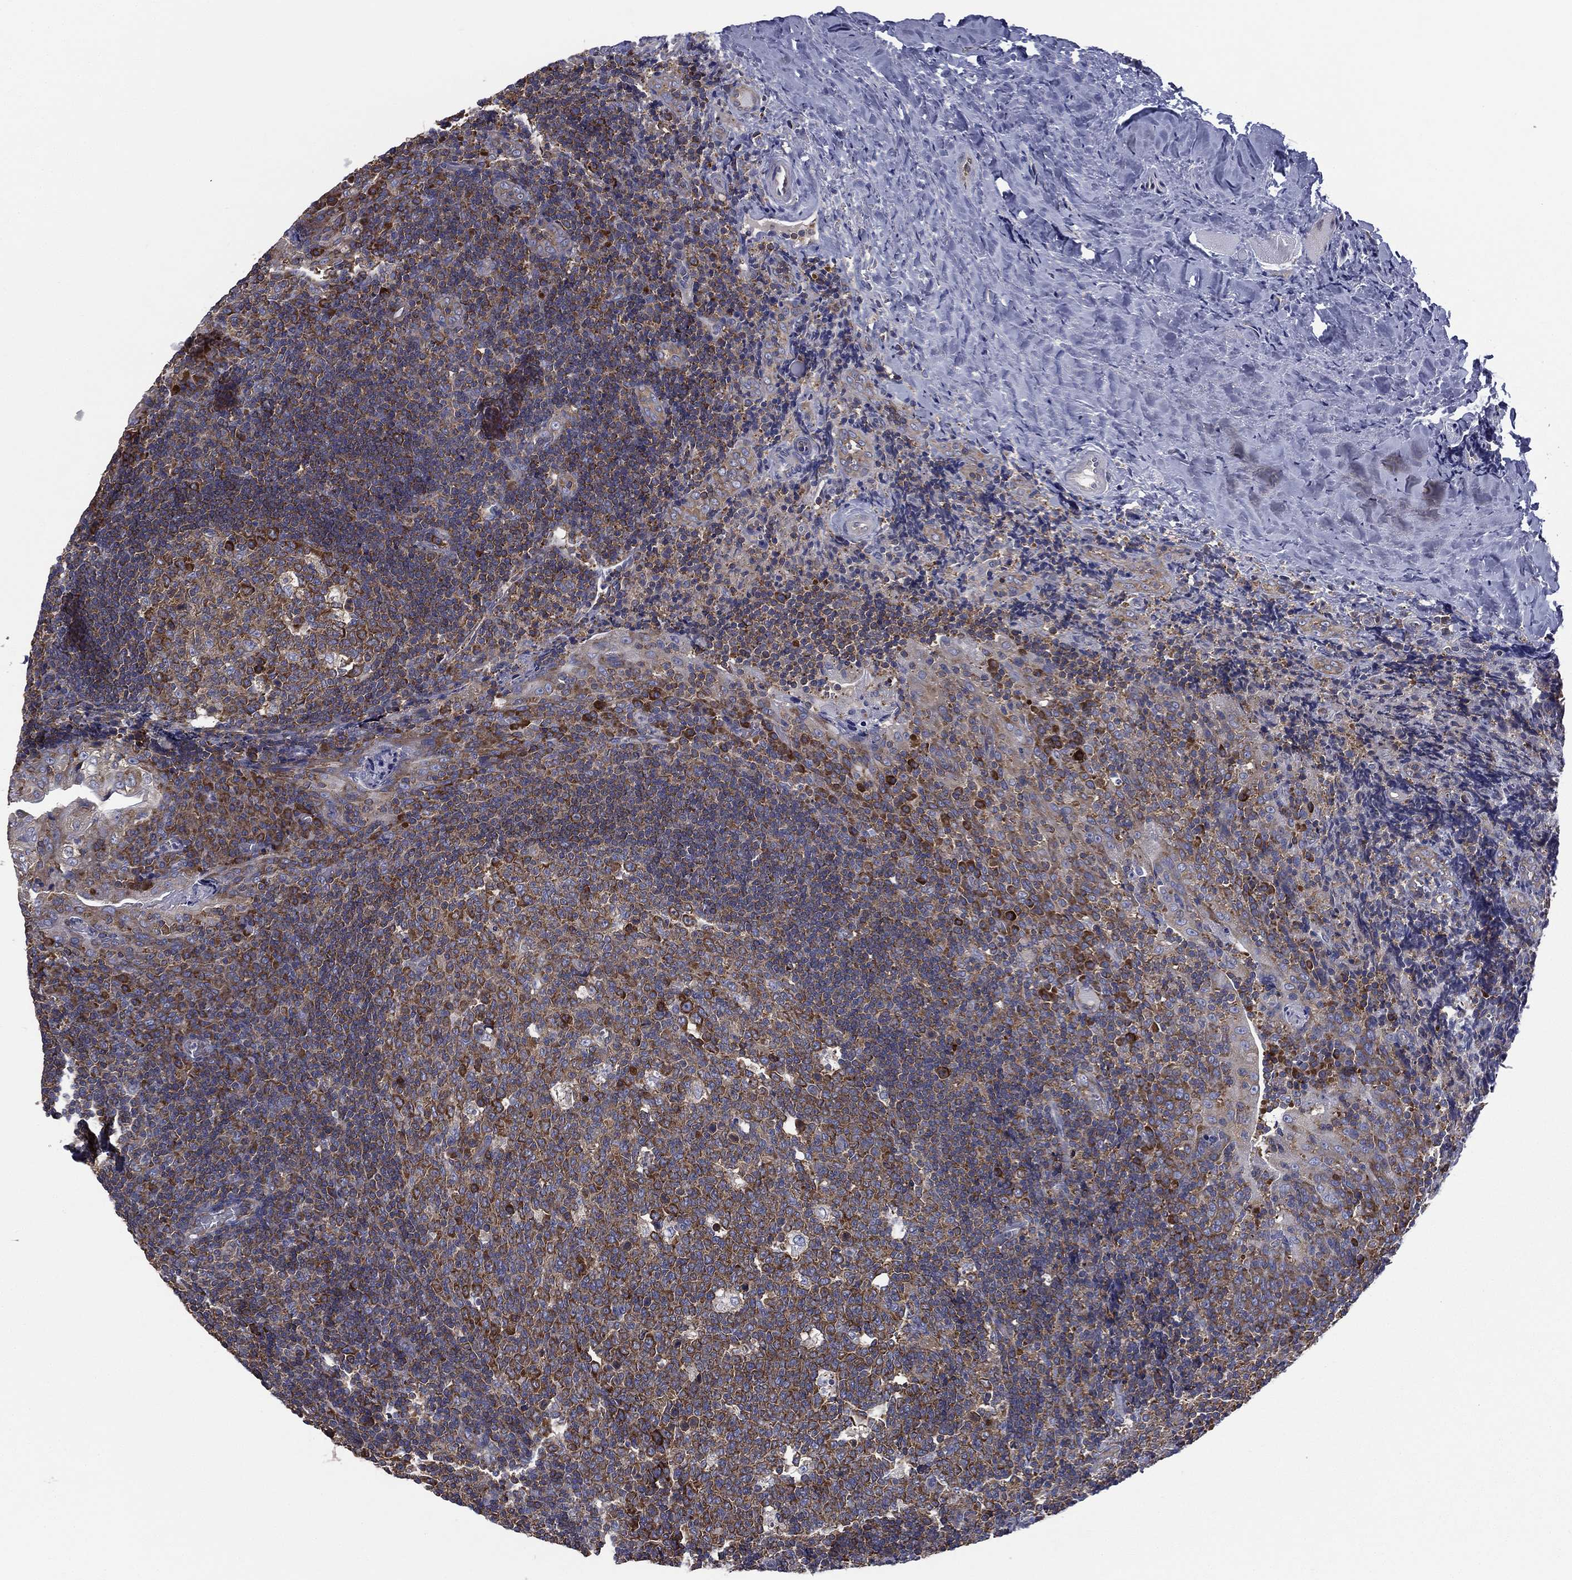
{"staining": {"intensity": "strong", "quantity": "<25%", "location": "cytoplasmic/membranous"}, "tissue": "tonsil", "cell_type": "Germinal center cells", "image_type": "normal", "snomed": [{"axis": "morphology", "description": "Normal tissue, NOS"}, {"axis": "topography", "description": "Tonsil"}], "caption": "Germinal center cells show medium levels of strong cytoplasmic/membranous staining in about <25% of cells in normal human tonsil. The protein of interest is shown in brown color, while the nuclei are stained blue.", "gene": "FARSA", "patient": {"sex": "male", "age": 17}}